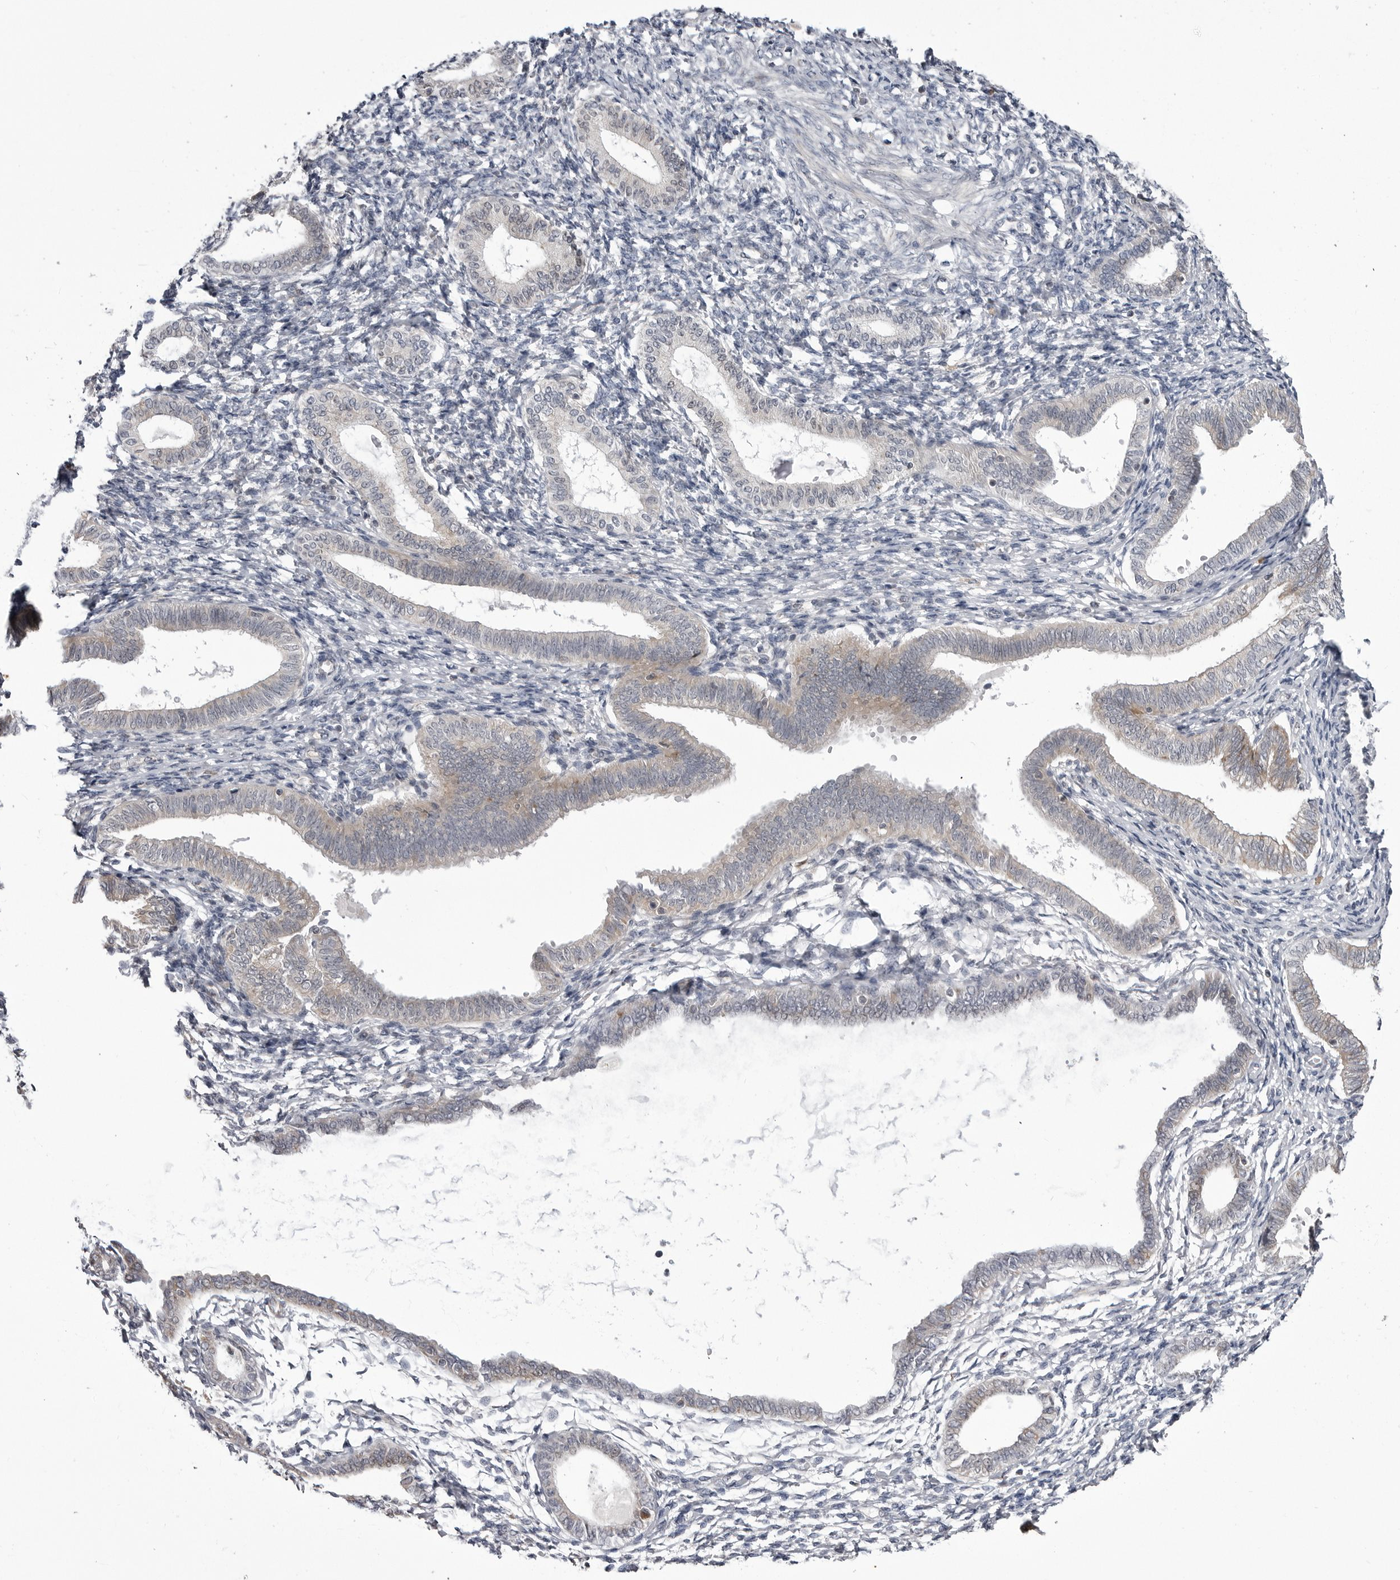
{"staining": {"intensity": "negative", "quantity": "none", "location": "none"}, "tissue": "endometrium", "cell_type": "Cells in endometrial stroma", "image_type": "normal", "snomed": [{"axis": "morphology", "description": "Normal tissue, NOS"}, {"axis": "topography", "description": "Endometrium"}], "caption": "Endometrium stained for a protein using IHC displays no staining cells in endometrial stroma.", "gene": "CCDC18", "patient": {"sex": "female", "age": 77}}